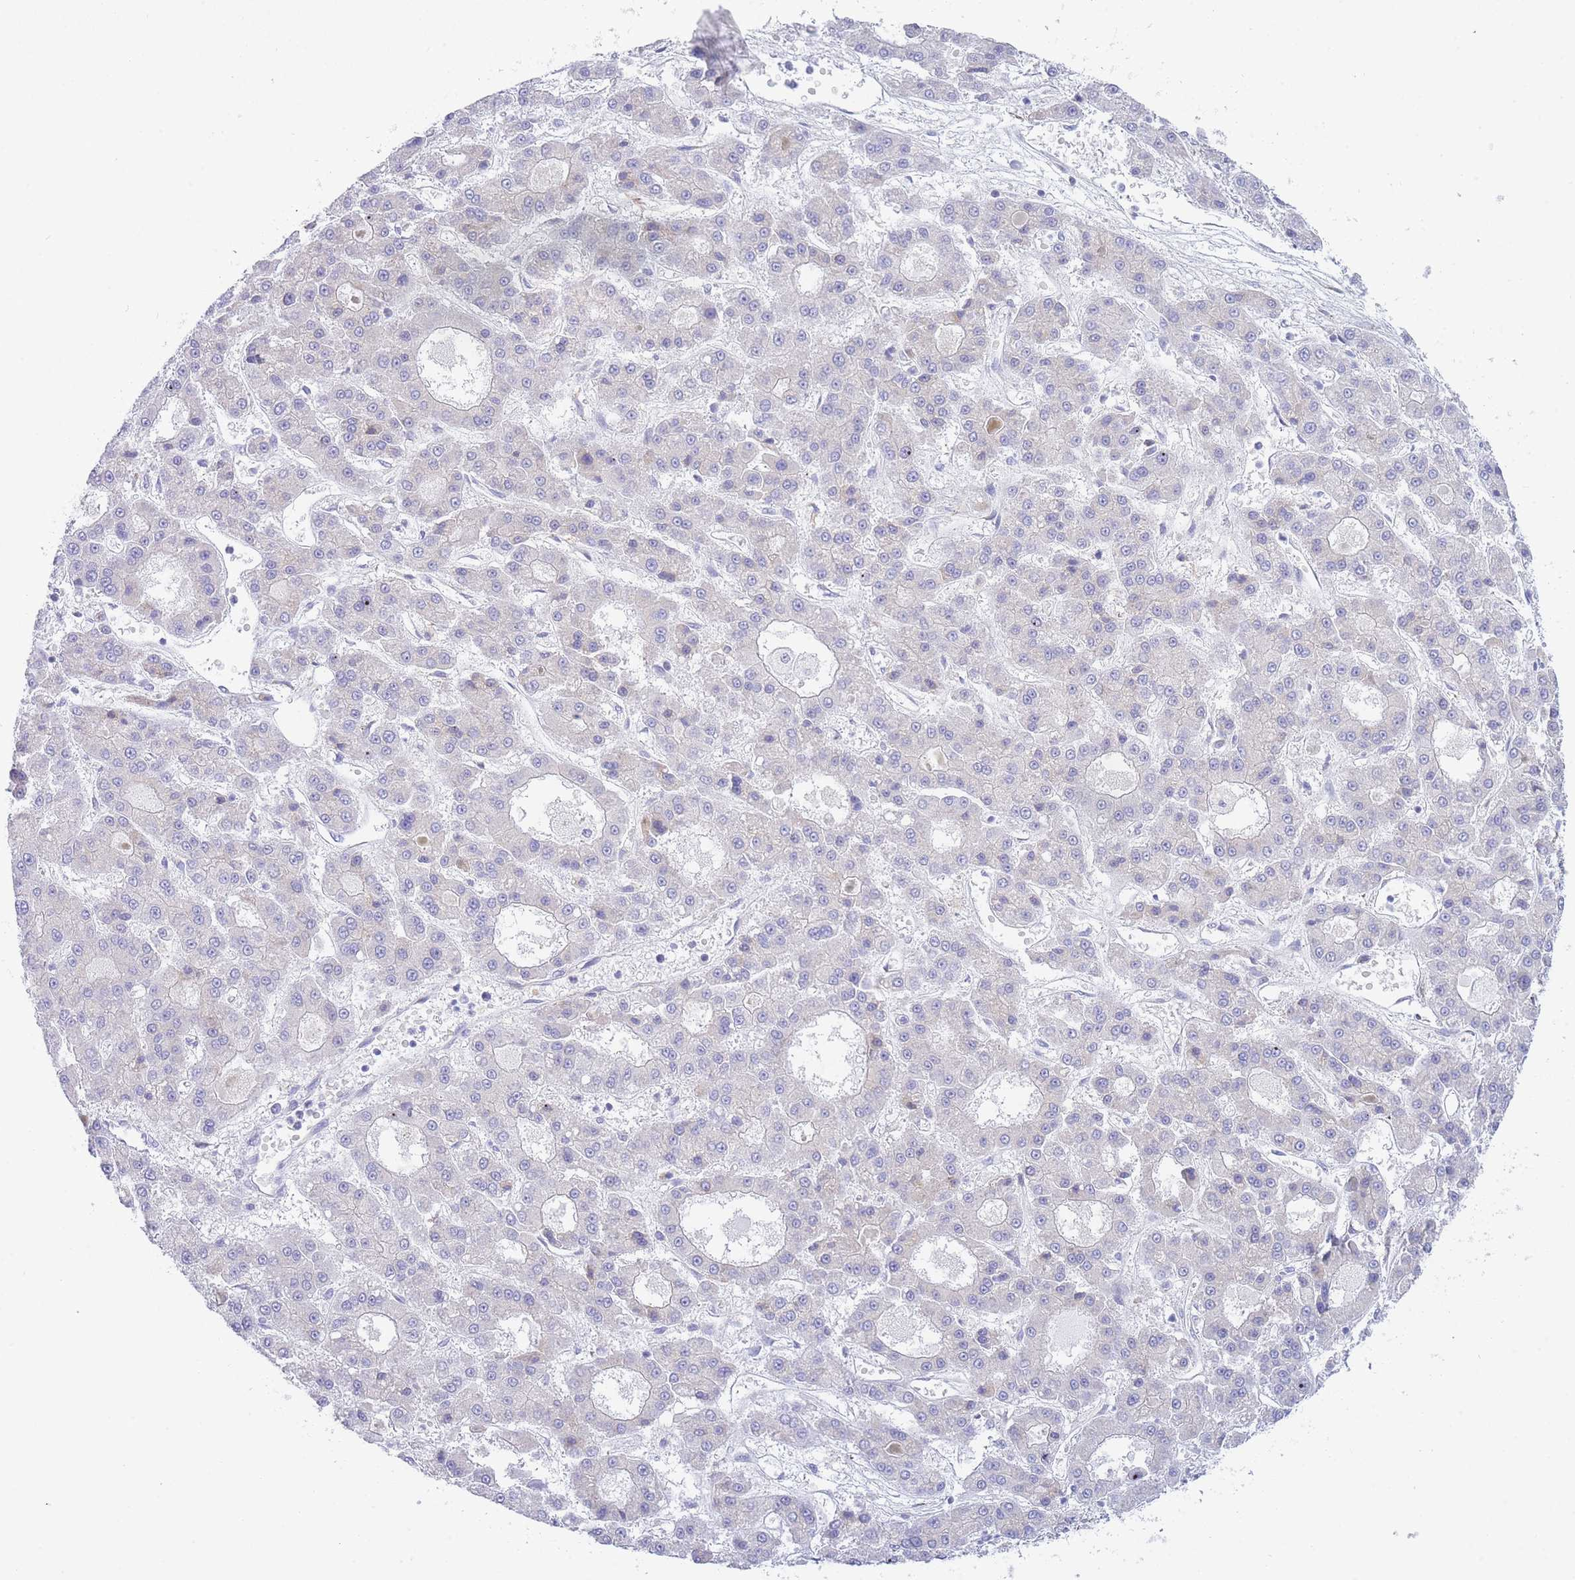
{"staining": {"intensity": "negative", "quantity": "none", "location": "none"}, "tissue": "liver cancer", "cell_type": "Tumor cells", "image_type": "cancer", "snomed": [{"axis": "morphology", "description": "Carcinoma, Hepatocellular, NOS"}, {"axis": "topography", "description": "Liver"}], "caption": "Immunohistochemical staining of hepatocellular carcinoma (liver) demonstrates no significant expression in tumor cells.", "gene": "ZNF510", "patient": {"sex": "male", "age": 70}}